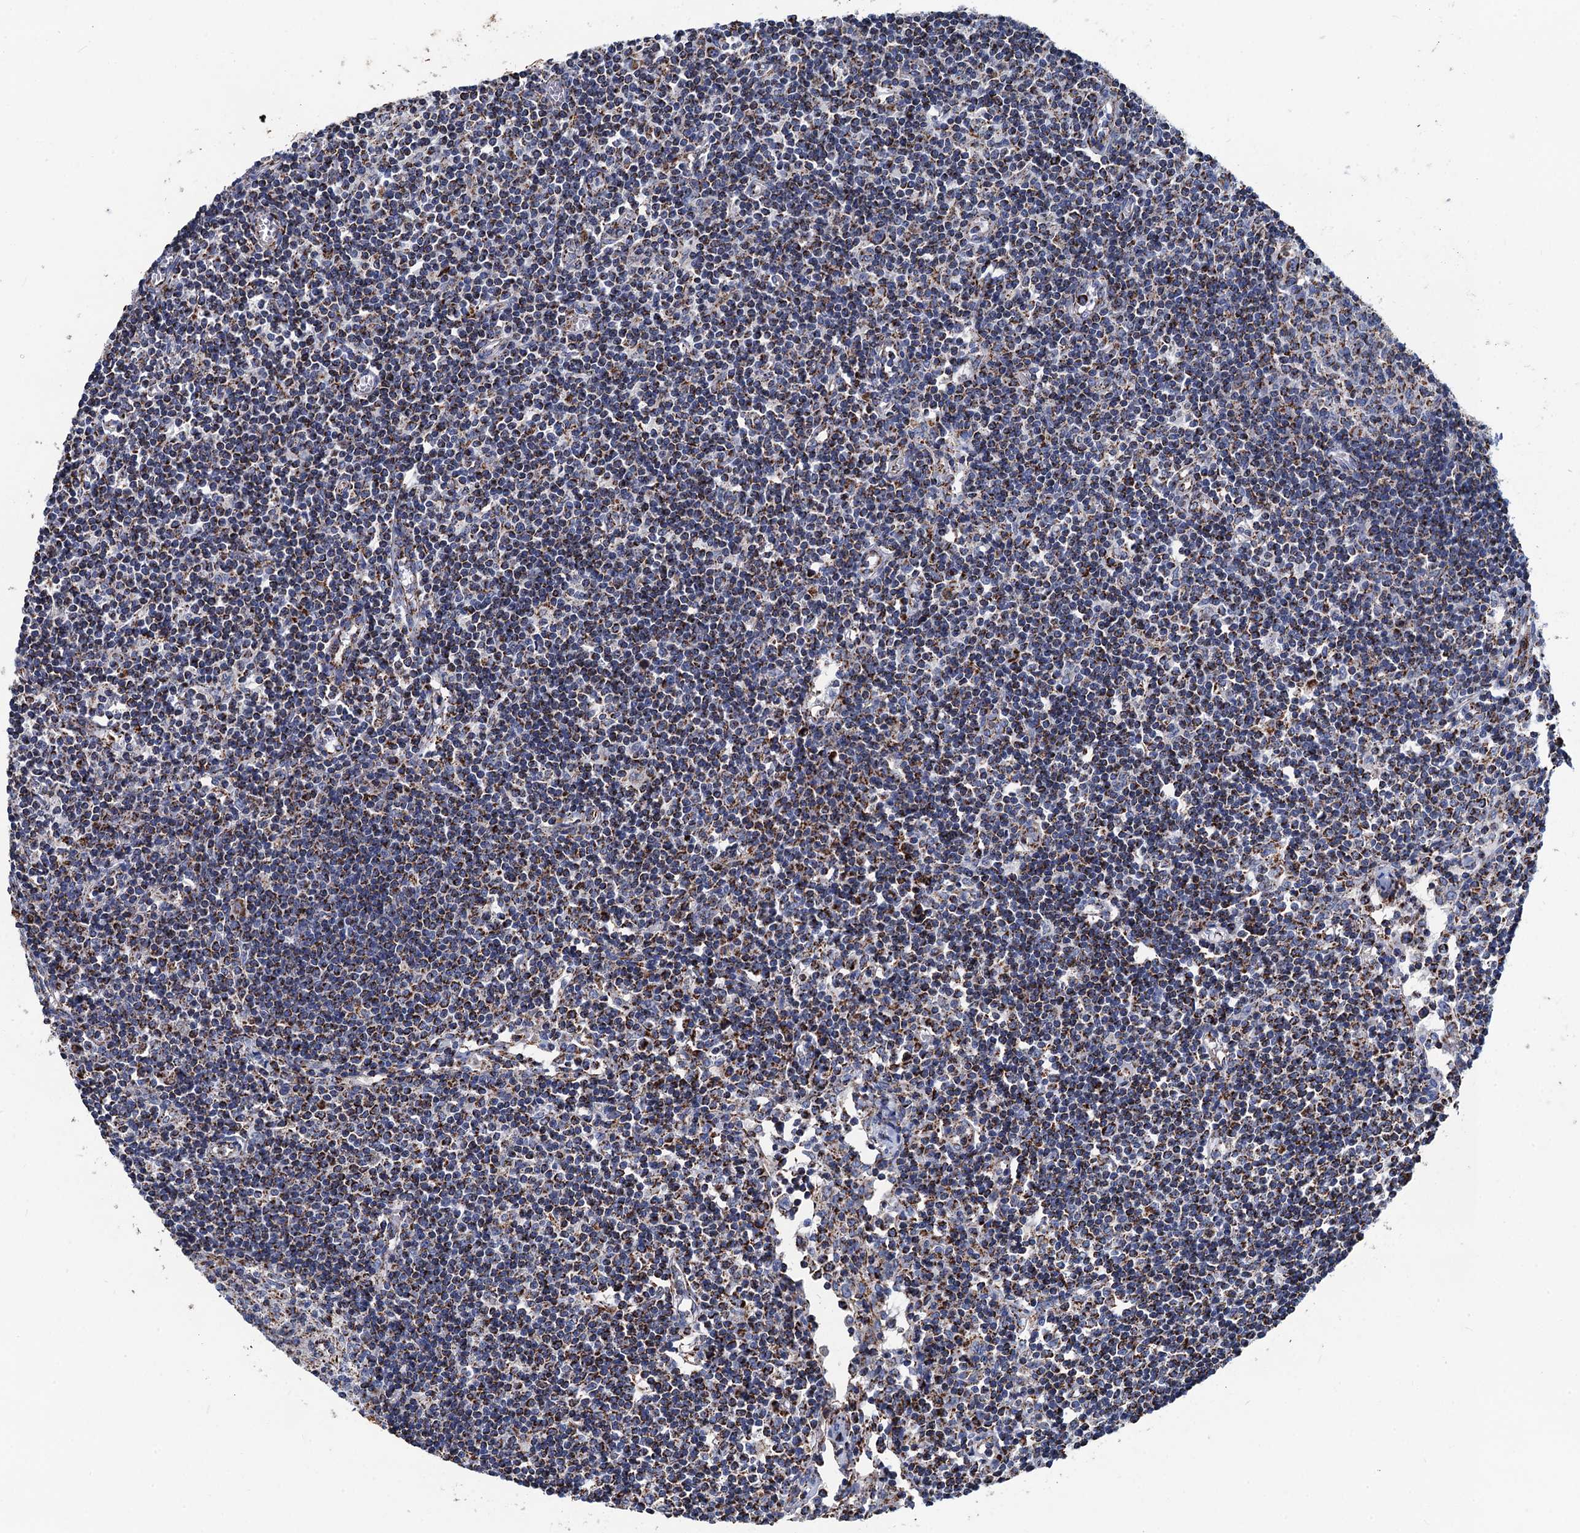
{"staining": {"intensity": "strong", "quantity": ">75%", "location": "cytoplasmic/membranous"}, "tissue": "lymph node", "cell_type": "Germinal center cells", "image_type": "normal", "snomed": [{"axis": "morphology", "description": "Normal tissue, NOS"}, {"axis": "topography", "description": "Lymph node"}], "caption": "A photomicrograph of lymph node stained for a protein demonstrates strong cytoplasmic/membranous brown staining in germinal center cells. (brown staining indicates protein expression, while blue staining denotes nuclei).", "gene": "IVD", "patient": {"sex": "female", "age": 55}}